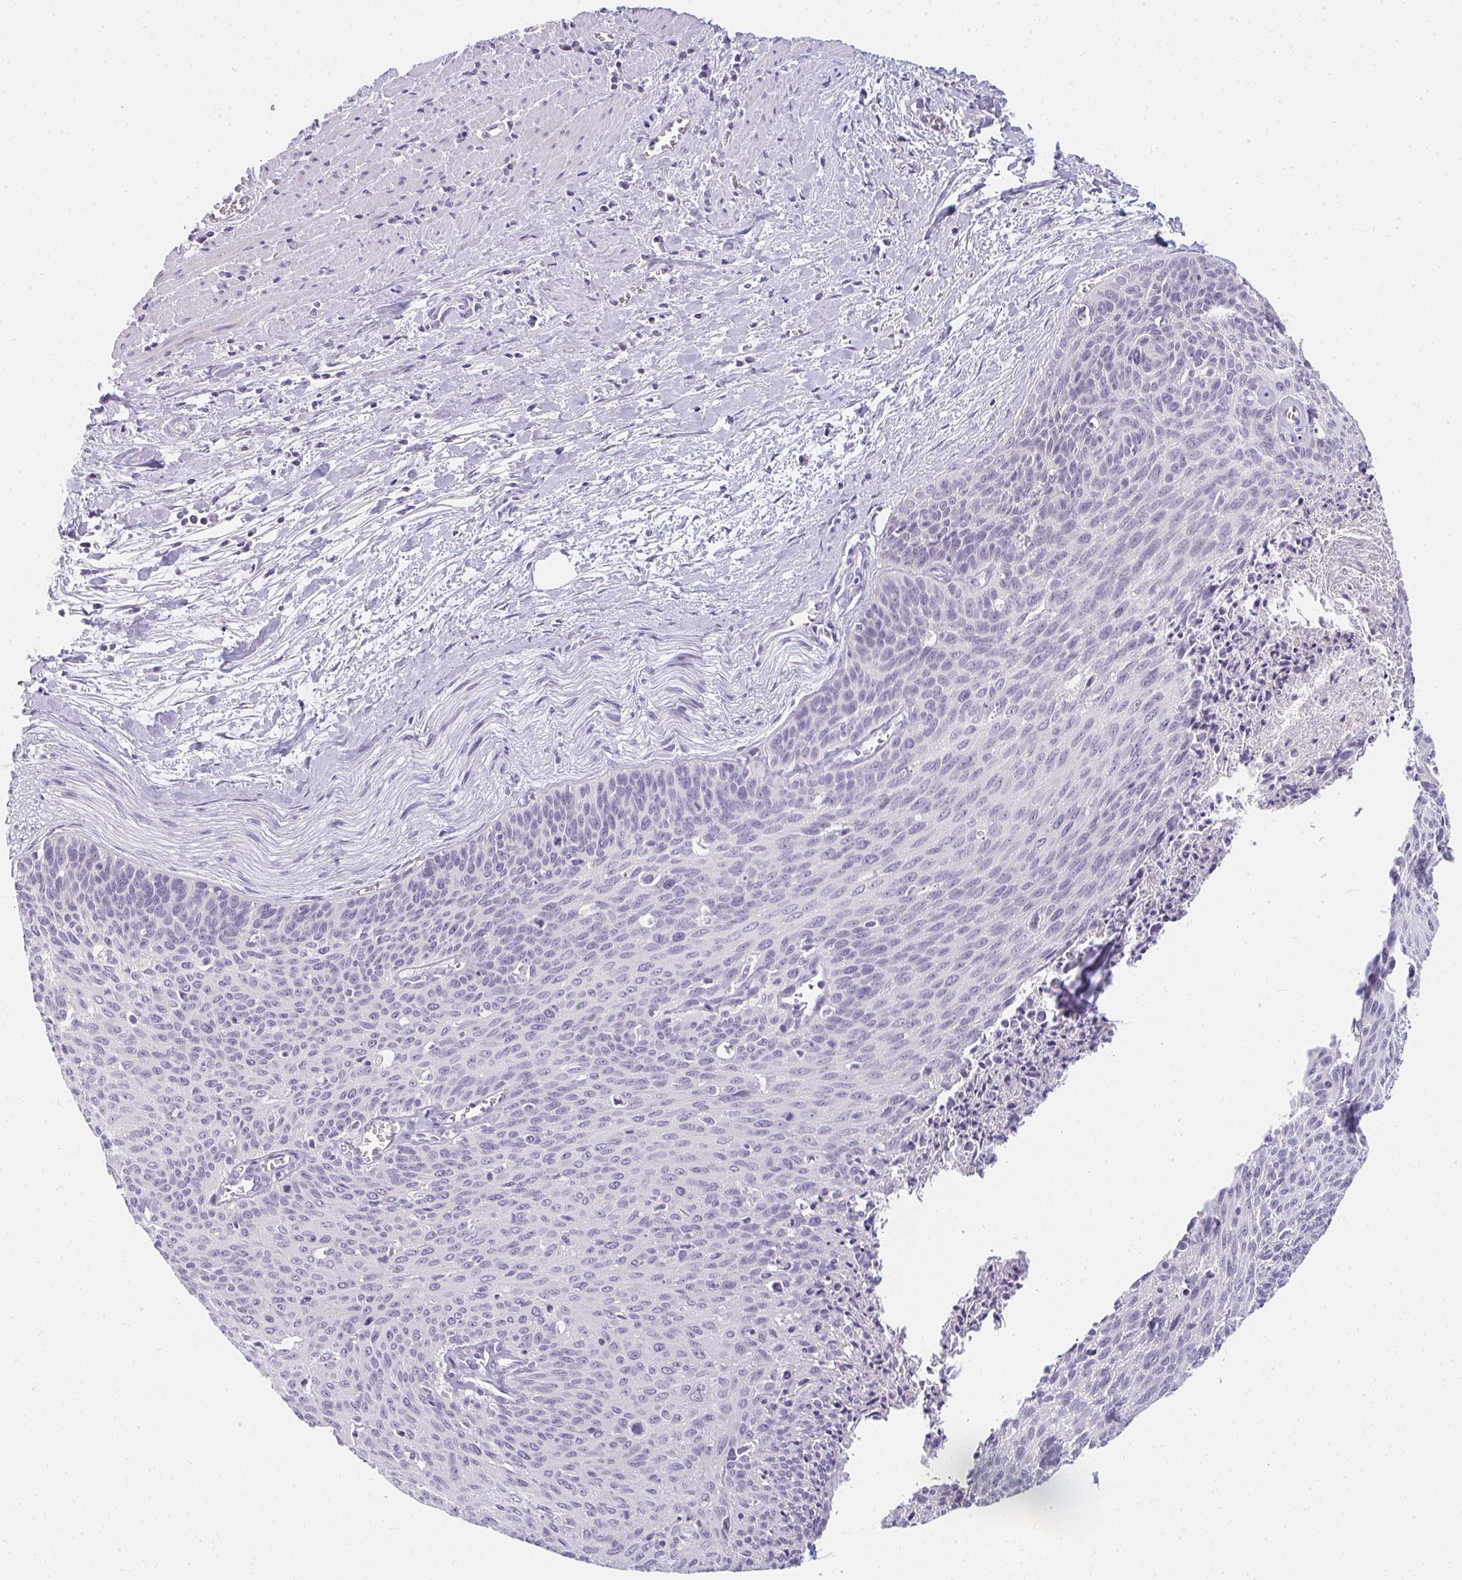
{"staining": {"intensity": "negative", "quantity": "none", "location": "none"}, "tissue": "cervical cancer", "cell_type": "Tumor cells", "image_type": "cancer", "snomed": [{"axis": "morphology", "description": "Squamous cell carcinoma, NOS"}, {"axis": "topography", "description": "Cervix"}], "caption": "Photomicrograph shows no significant protein expression in tumor cells of cervical squamous cell carcinoma.", "gene": "PPP1R3G", "patient": {"sex": "female", "age": 55}}